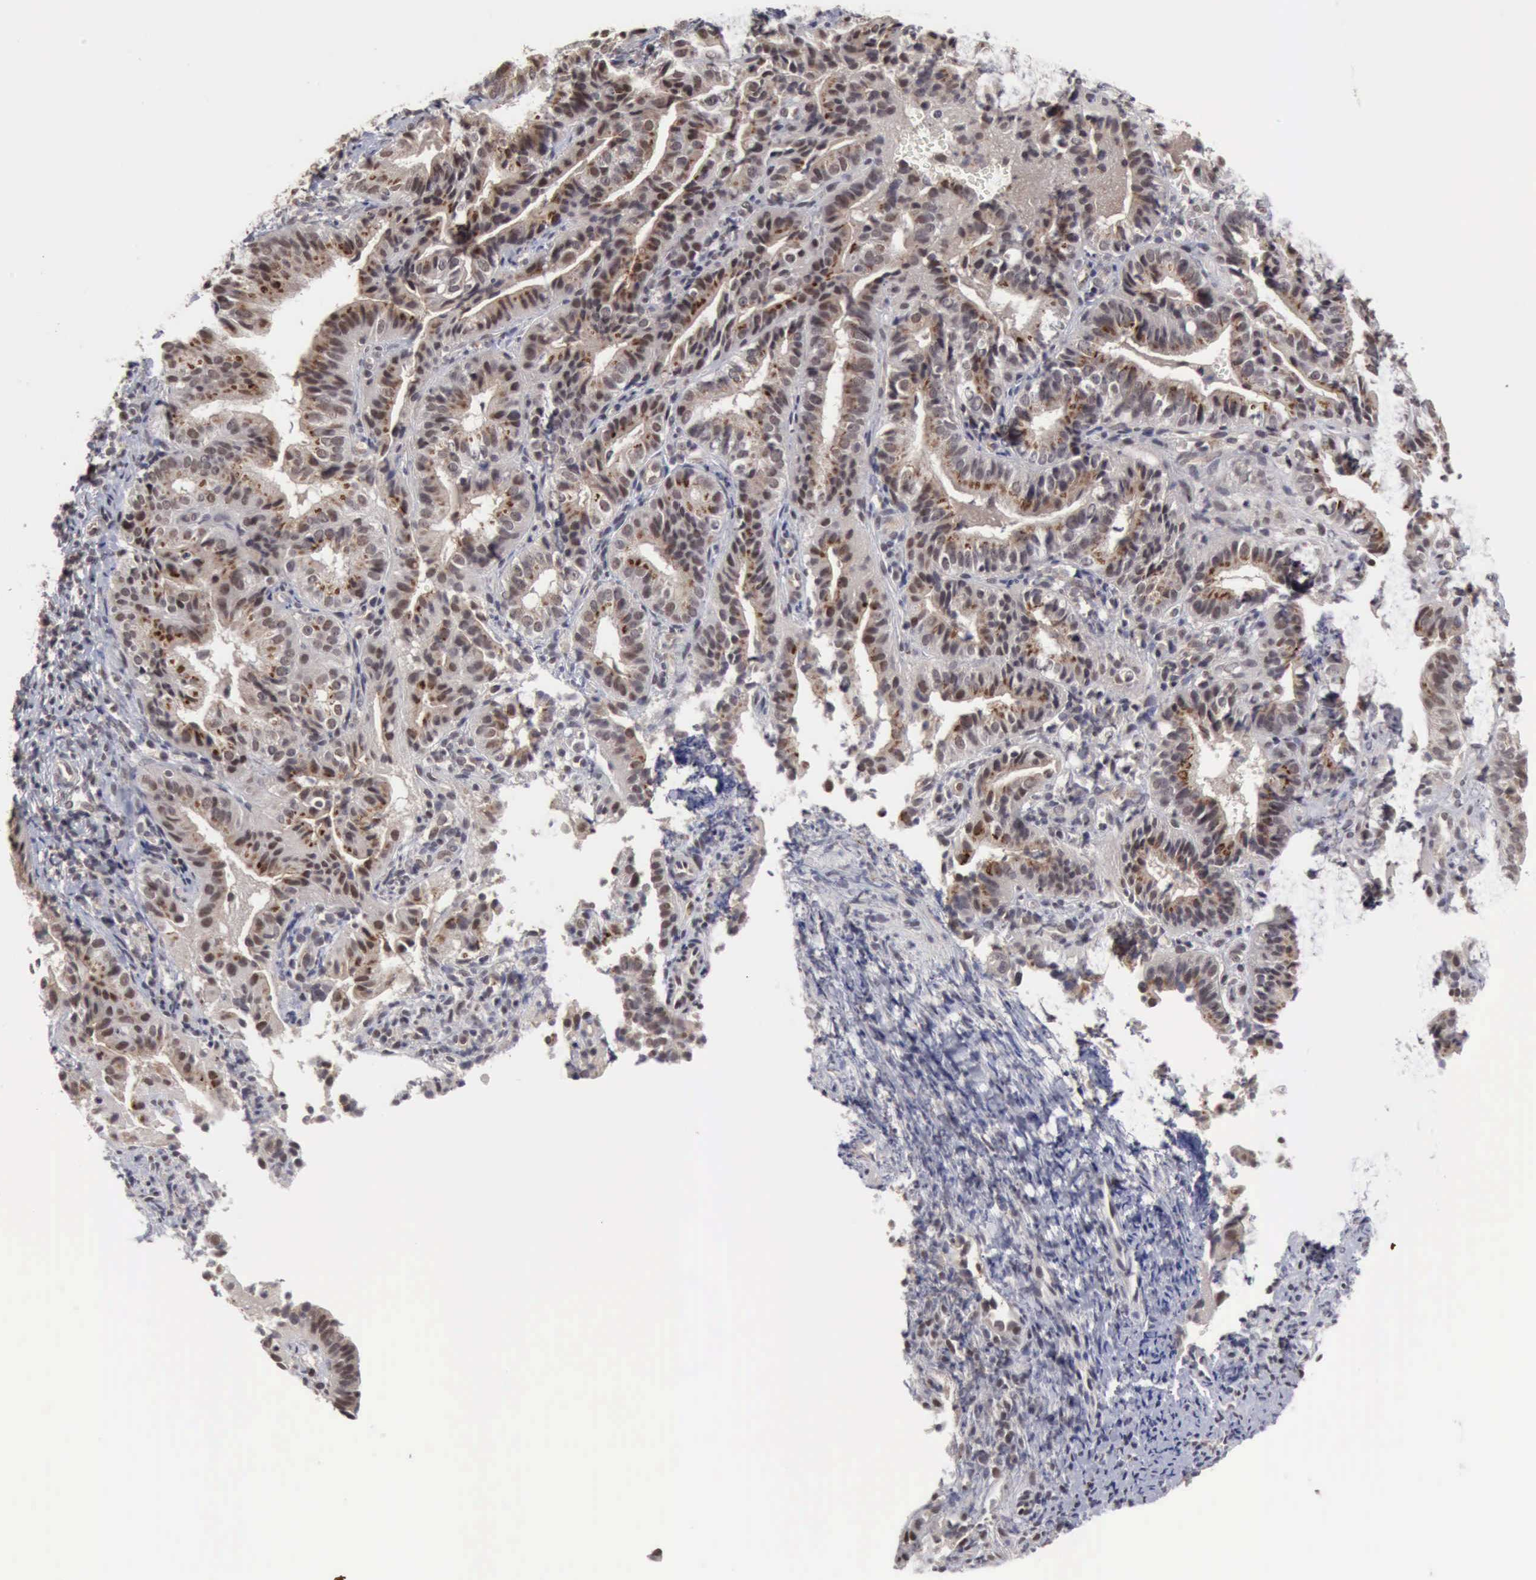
{"staining": {"intensity": "moderate", "quantity": "25%-75%", "location": "cytoplasmic/membranous,nuclear"}, "tissue": "cervical cancer", "cell_type": "Tumor cells", "image_type": "cancer", "snomed": [{"axis": "morphology", "description": "Adenocarcinoma, NOS"}, {"axis": "topography", "description": "Cervix"}], "caption": "An image of adenocarcinoma (cervical) stained for a protein displays moderate cytoplasmic/membranous and nuclear brown staining in tumor cells.", "gene": "CDKN2A", "patient": {"sex": "female", "age": 60}}